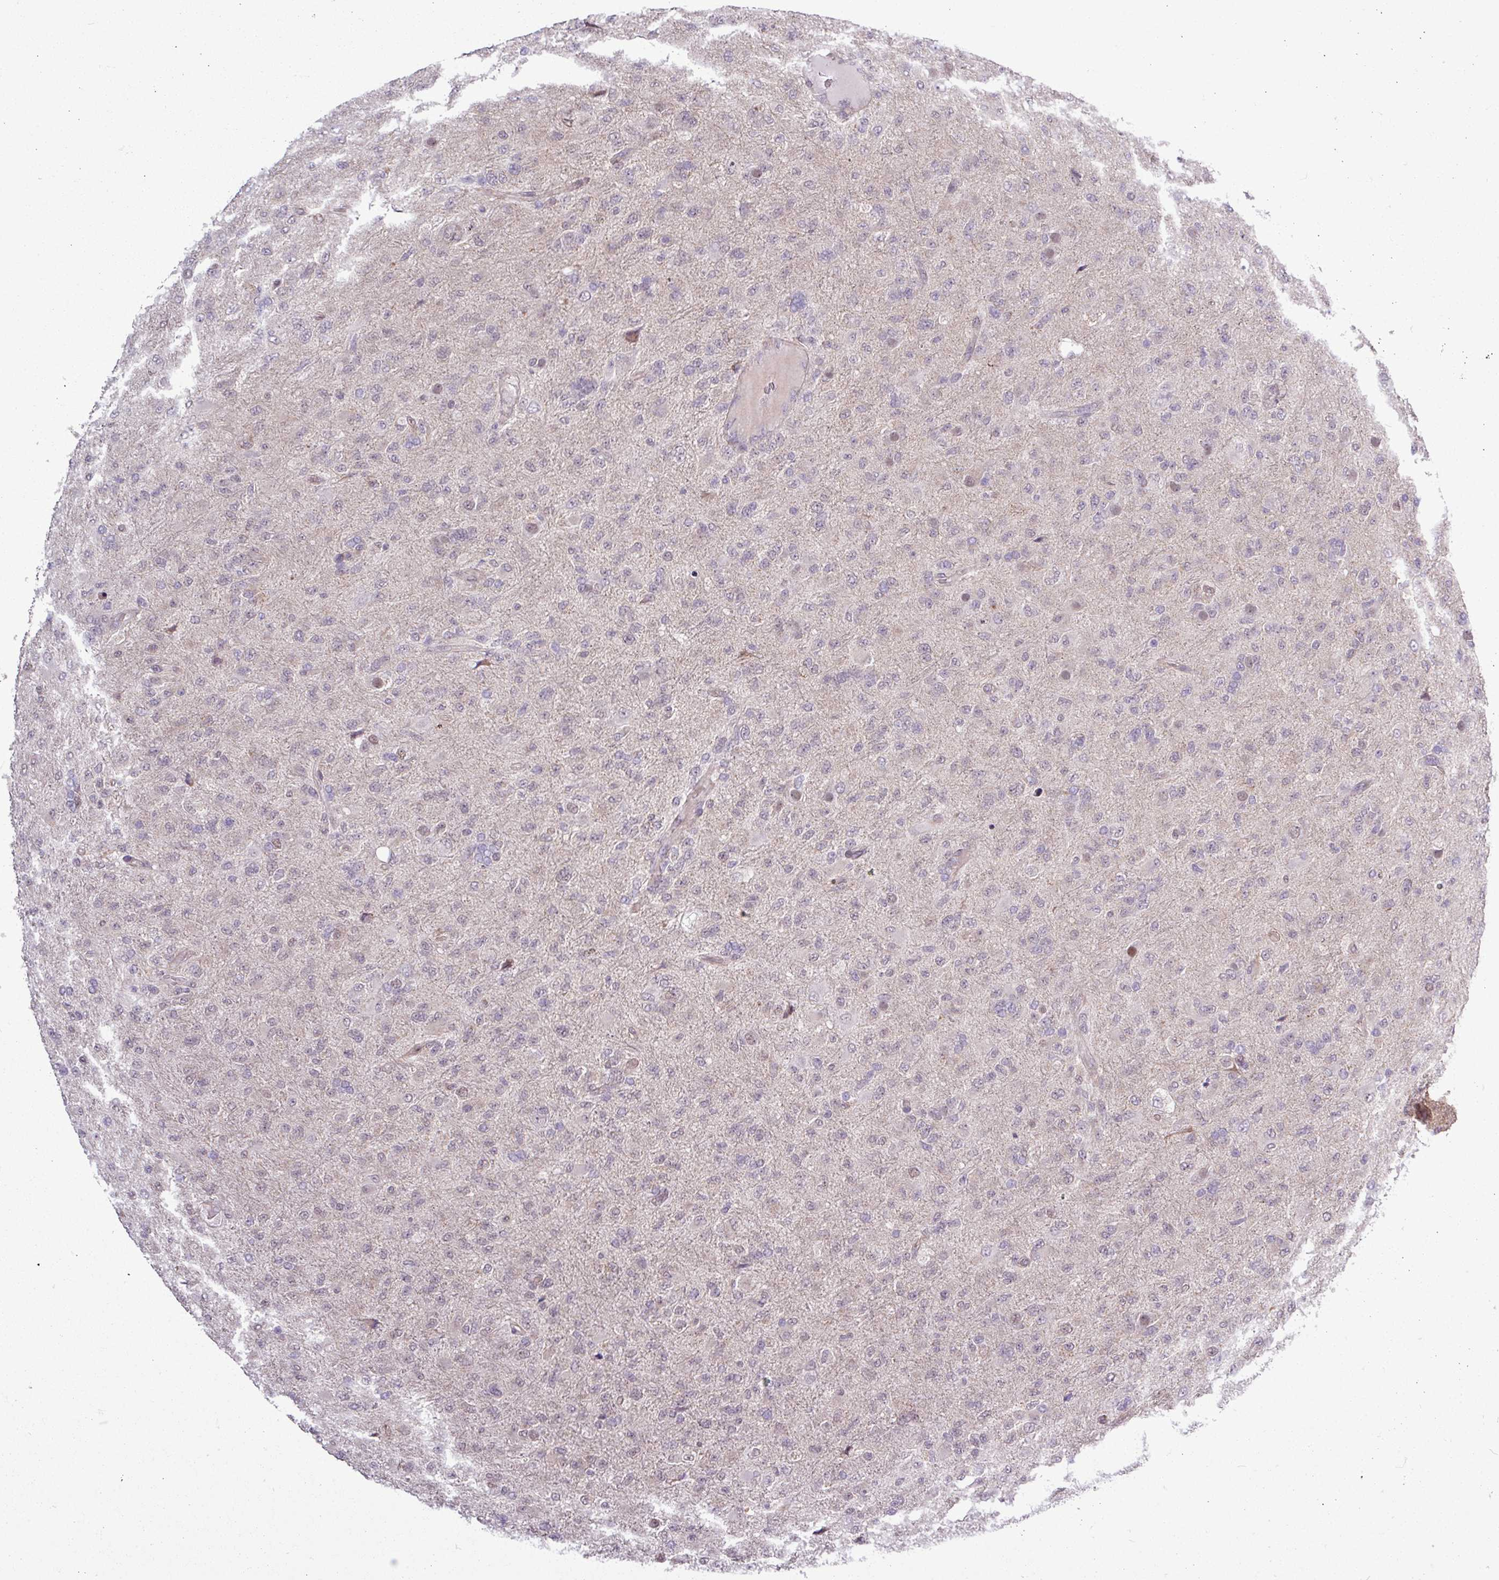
{"staining": {"intensity": "negative", "quantity": "none", "location": "none"}, "tissue": "glioma", "cell_type": "Tumor cells", "image_type": "cancer", "snomed": [{"axis": "morphology", "description": "Glioma, malignant, Low grade"}, {"axis": "topography", "description": "Brain"}], "caption": "Immunohistochemical staining of human glioma shows no significant staining in tumor cells.", "gene": "GPT2", "patient": {"sex": "male", "age": 65}}